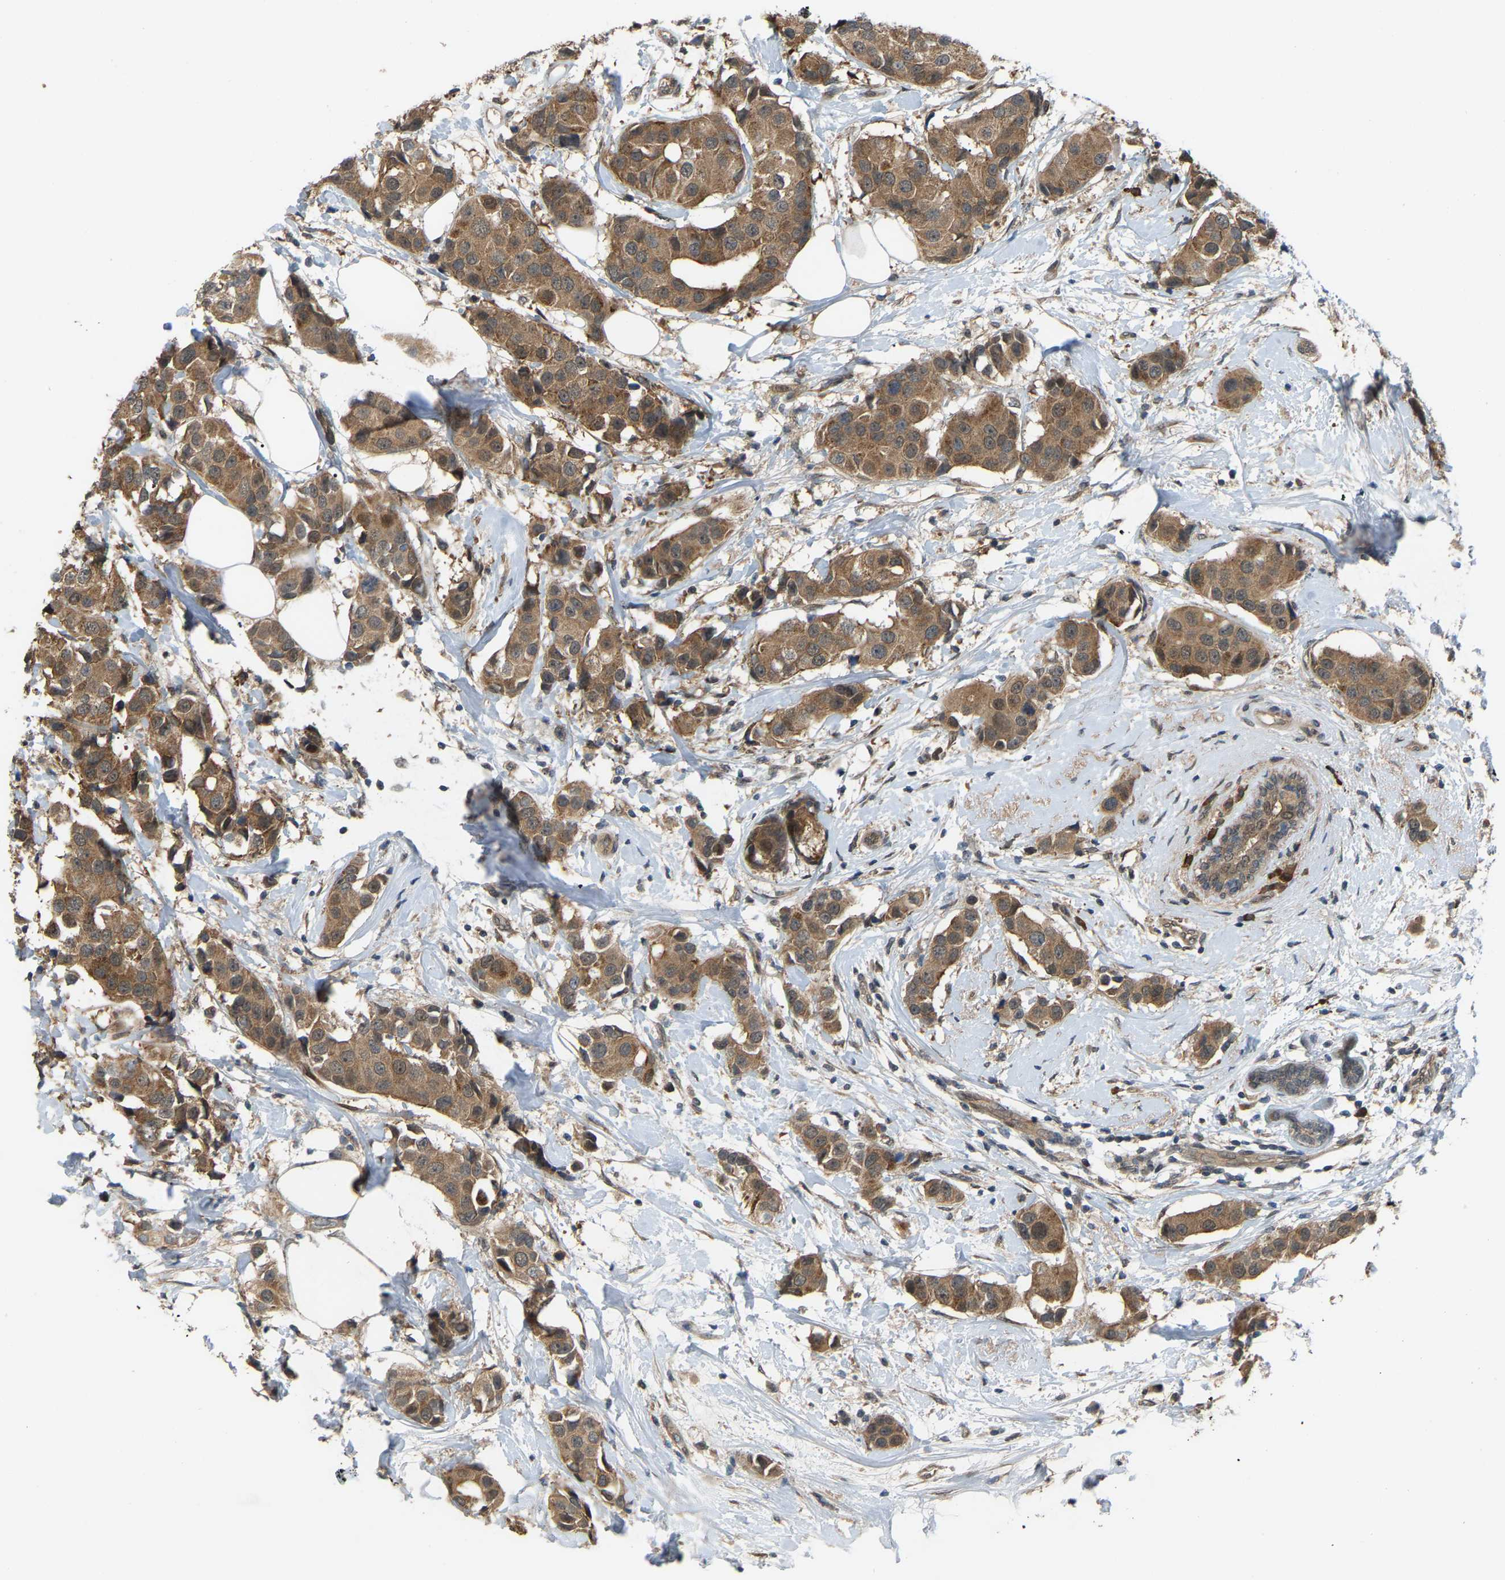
{"staining": {"intensity": "moderate", "quantity": ">75%", "location": "cytoplasmic/membranous"}, "tissue": "breast cancer", "cell_type": "Tumor cells", "image_type": "cancer", "snomed": [{"axis": "morphology", "description": "Normal tissue, NOS"}, {"axis": "morphology", "description": "Duct carcinoma"}, {"axis": "topography", "description": "Breast"}], "caption": "Approximately >75% of tumor cells in breast cancer show moderate cytoplasmic/membranous protein positivity as visualized by brown immunohistochemical staining.", "gene": "CROT", "patient": {"sex": "female", "age": 39}}